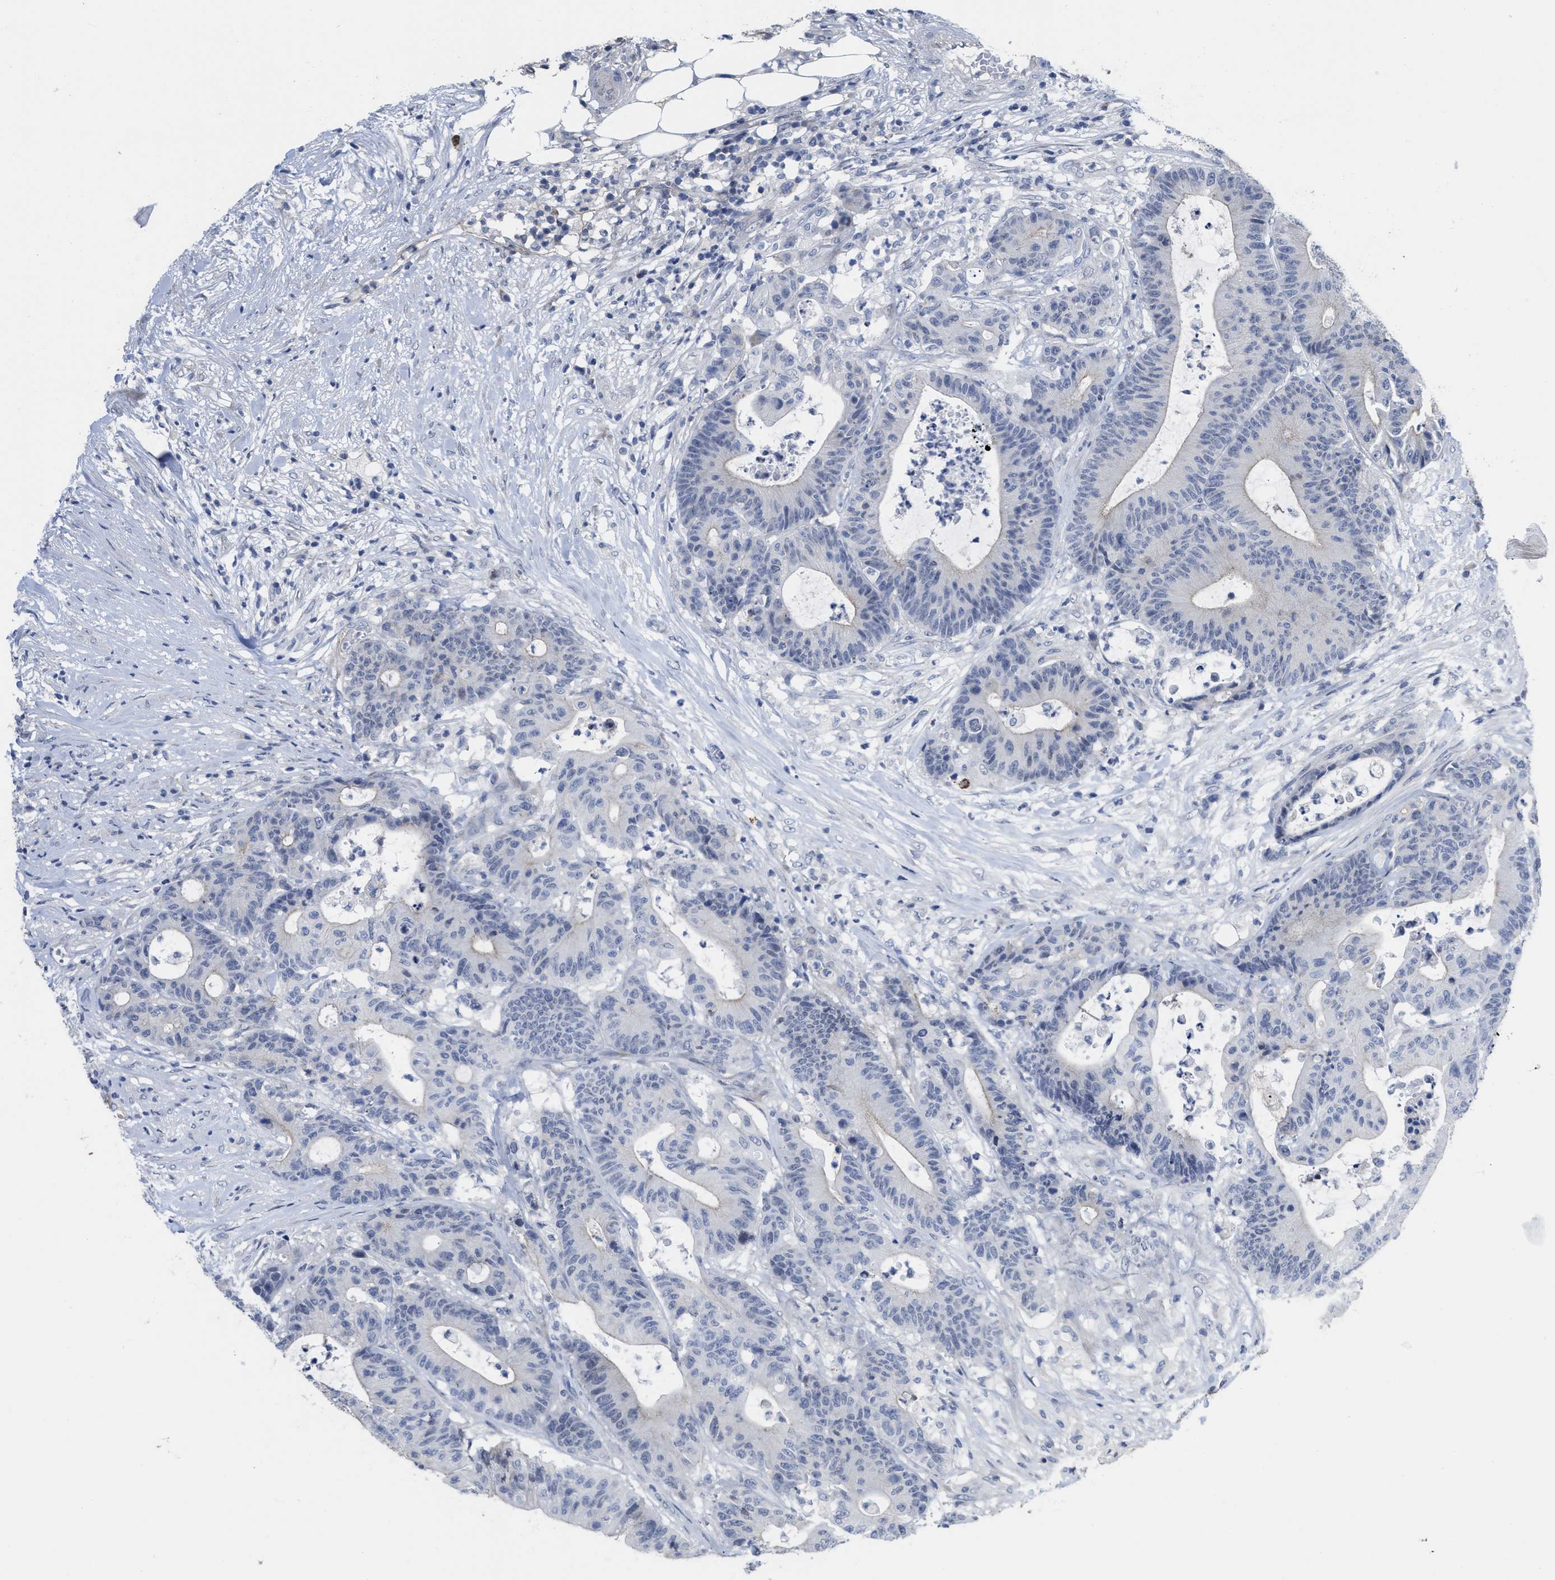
{"staining": {"intensity": "negative", "quantity": "none", "location": "none"}, "tissue": "colorectal cancer", "cell_type": "Tumor cells", "image_type": "cancer", "snomed": [{"axis": "morphology", "description": "Adenocarcinoma, NOS"}, {"axis": "topography", "description": "Colon"}], "caption": "The micrograph displays no significant positivity in tumor cells of colorectal cancer.", "gene": "ACKR1", "patient": {"sex": "female", "age": 84}}